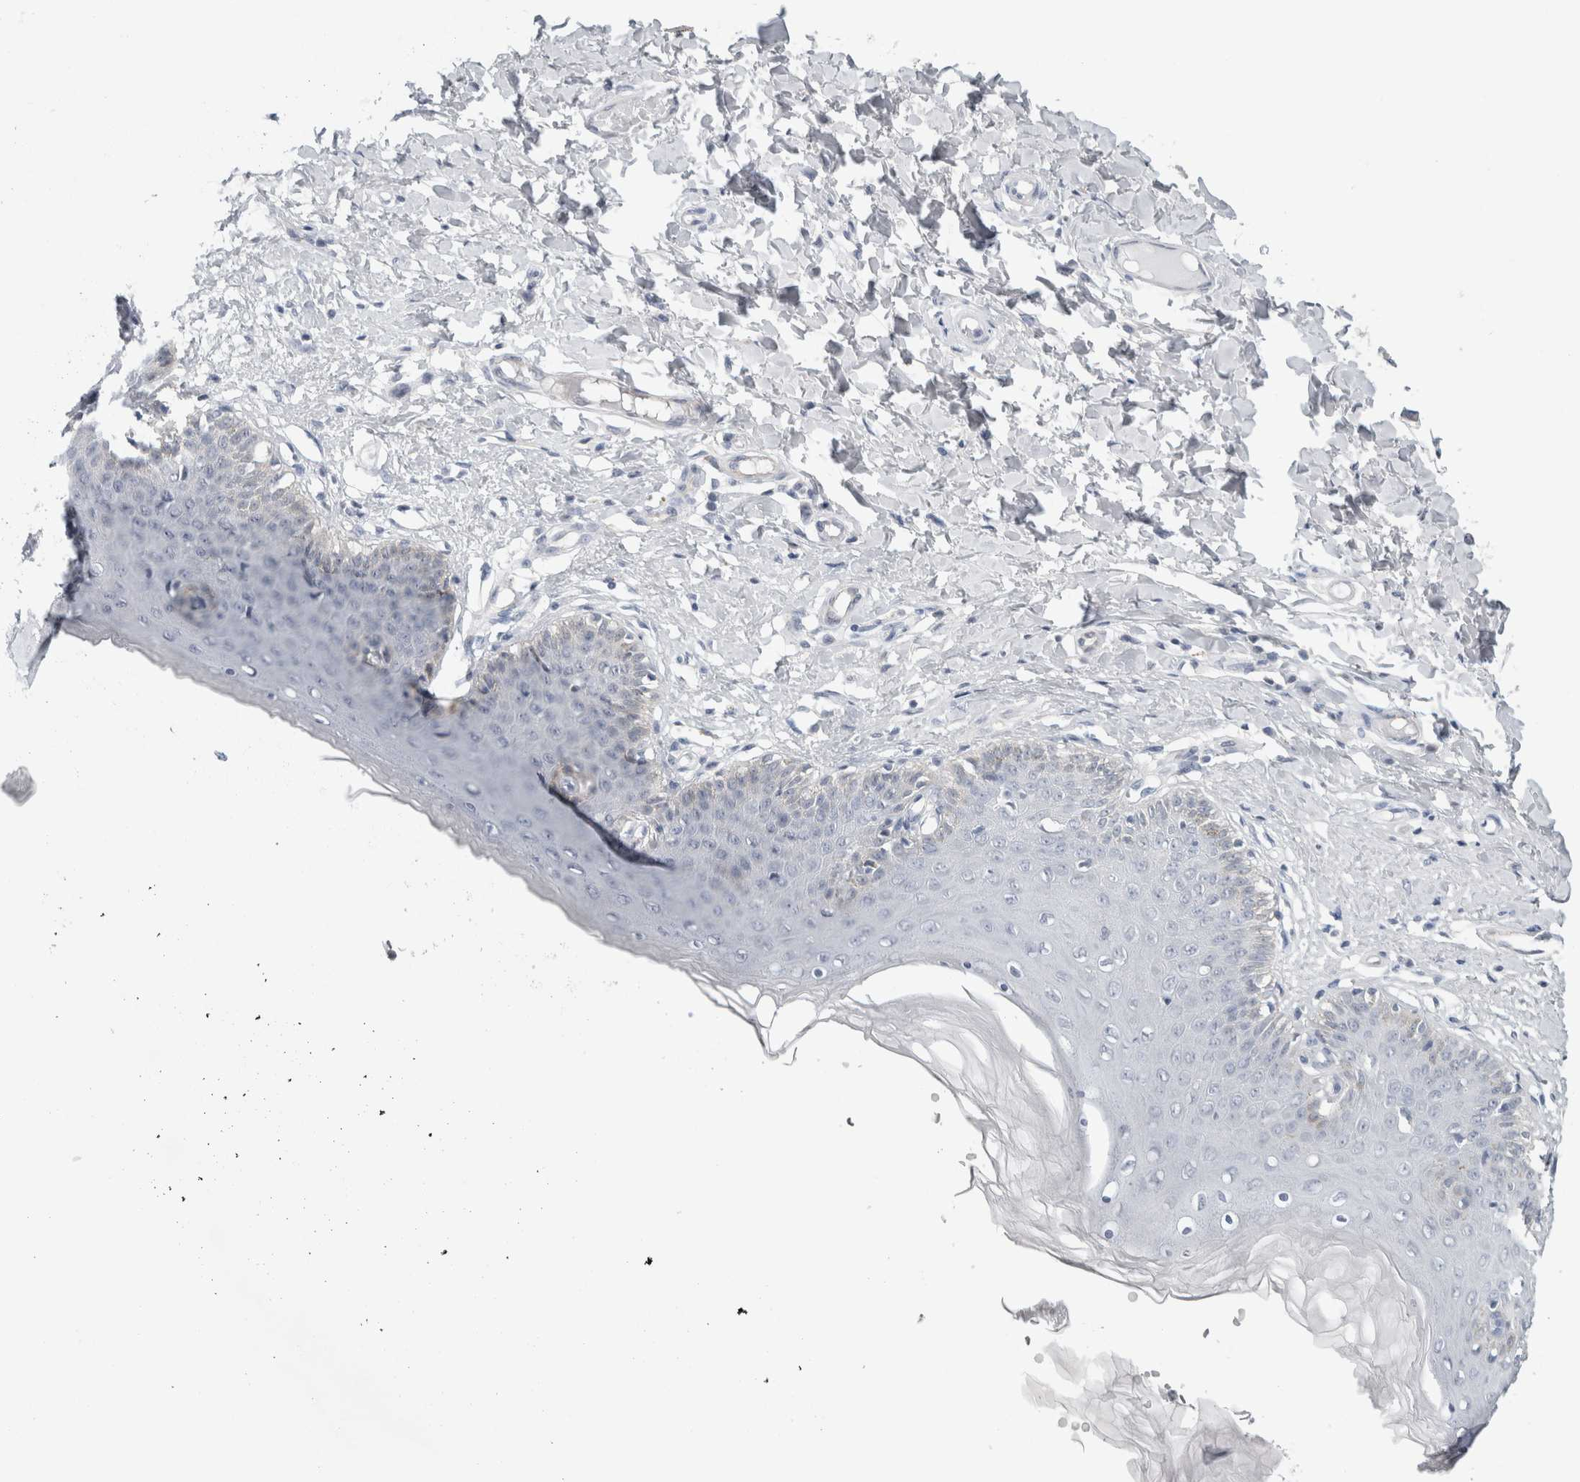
{"staining": {"intensity": "moderate", "quantity": "<25%", "location": "cytoplasmic/membranous"}, "tissue": "skin", "cell_type": "Epidermal cells", "image_type": "normal", "snomed": [{"axis": "morphology", "description": "Normal tissue, NOS"}, {"axis": "topography", "description": "Vulva"}], "caption": "Unremarkable skin reveals moderate cytoplasmic/membranous positivity in approximately <25% of epidermal cells, visualized by immunohistochemistry. (DAB IHC with brightfield microscopy, high magnification).", "gene": "CASP6", "patient": {"sex": "female", "age": 66}}